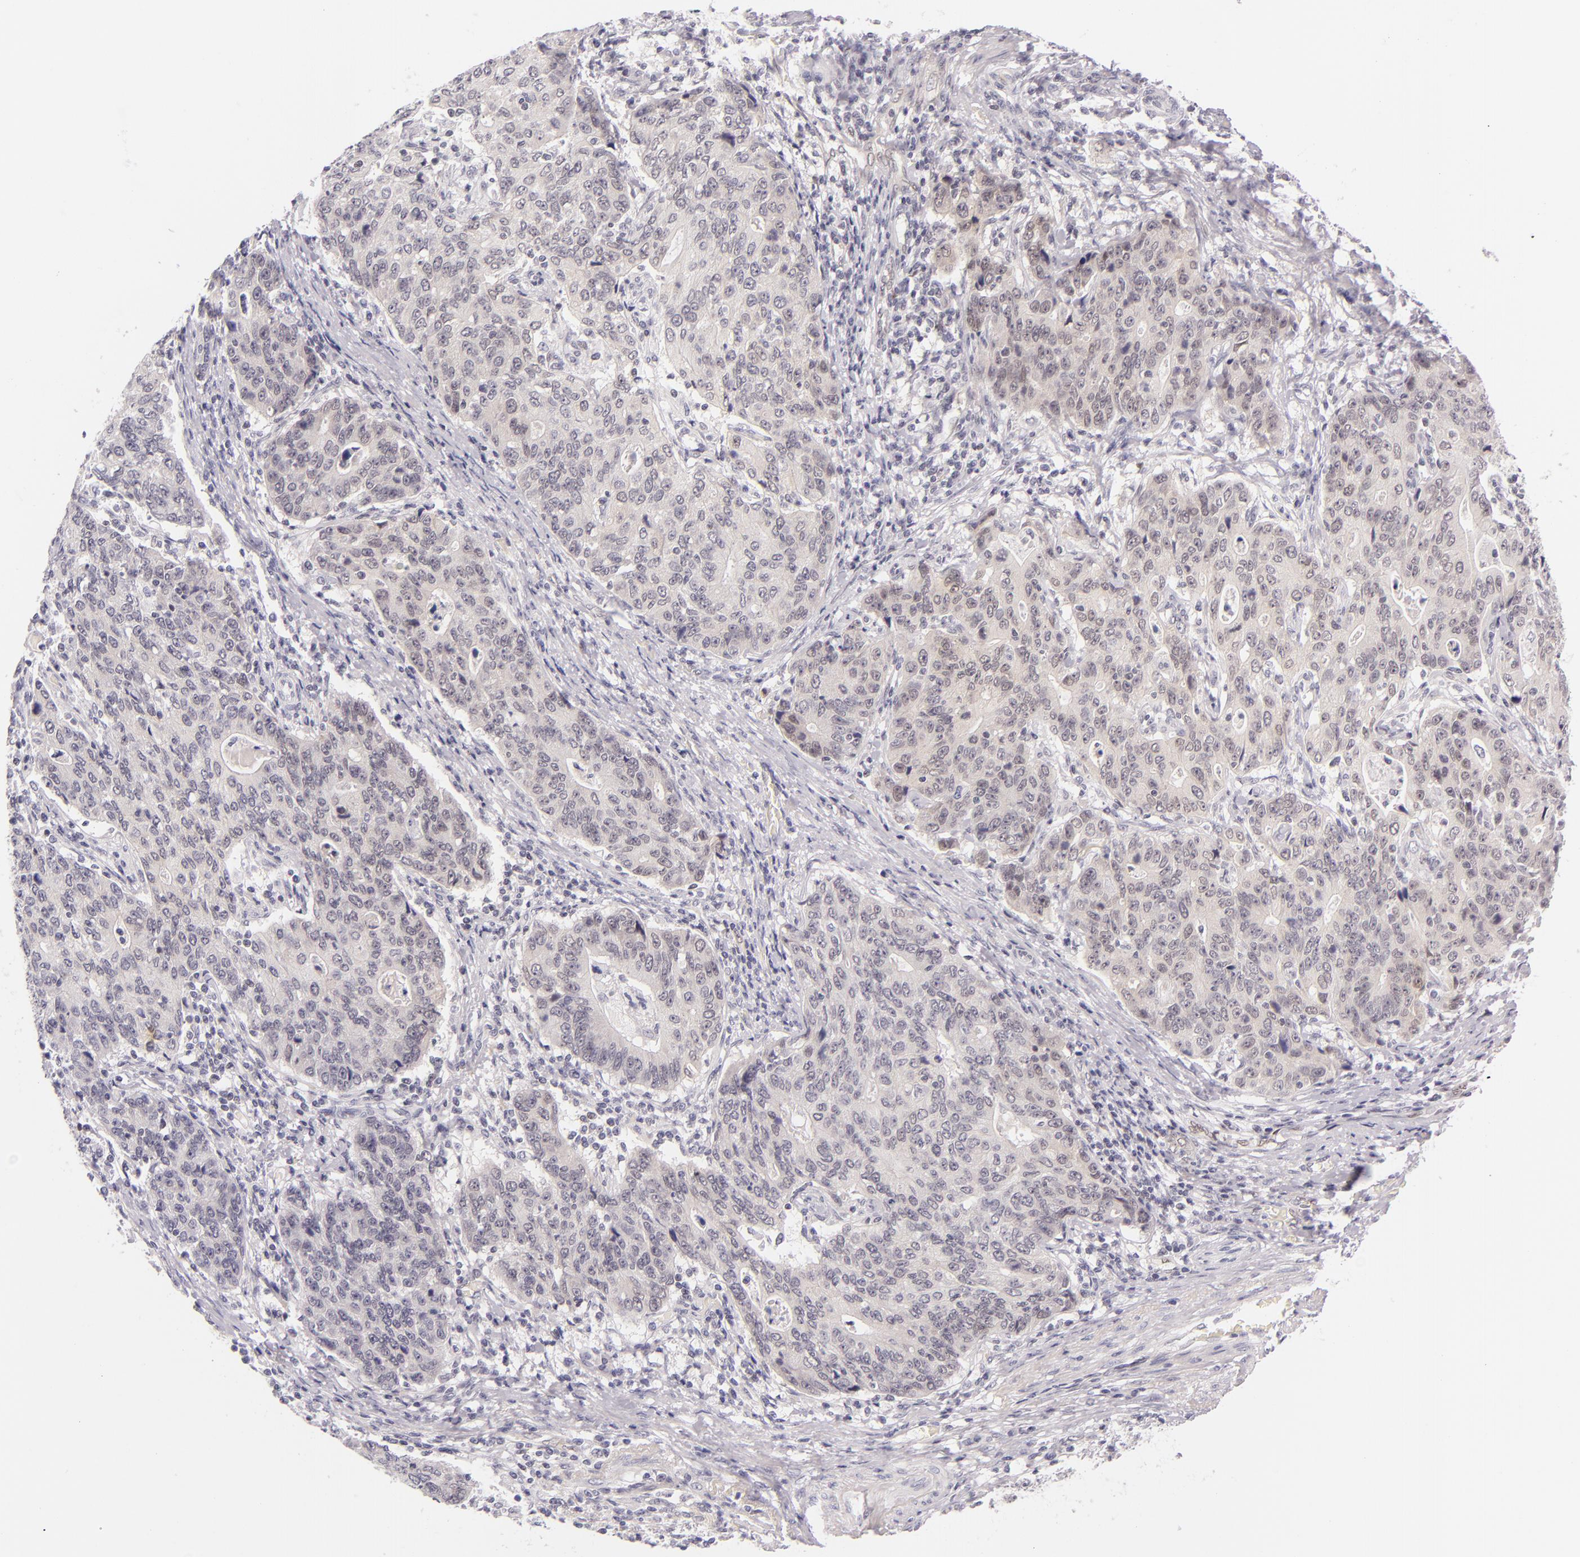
{"staining": {"intensity": "weak", "quantity": "<25%", "location": "cytoplasmic/membranous"}, "tissue": "stomach cancer", "cell_type": "Tumor cells", "image_type": "cancer", "snomed": [{"axis": "morphology", "description": "Adenocarcinoma, NOS"}, {"axis": "topography", "description": "Esophagus"}, {"axis": "topography", "description": "Stomach"}], "caption": "Tumor cells show no significant protein expression in stomach cancer. Brightfield microscopy of immunohistochemistry (IHC) stained with DAB (brown) and hematoxylin (blue), captured at high magnification.", "gene": "BCL3", "patient": {"sex": "male", "age": 74}}